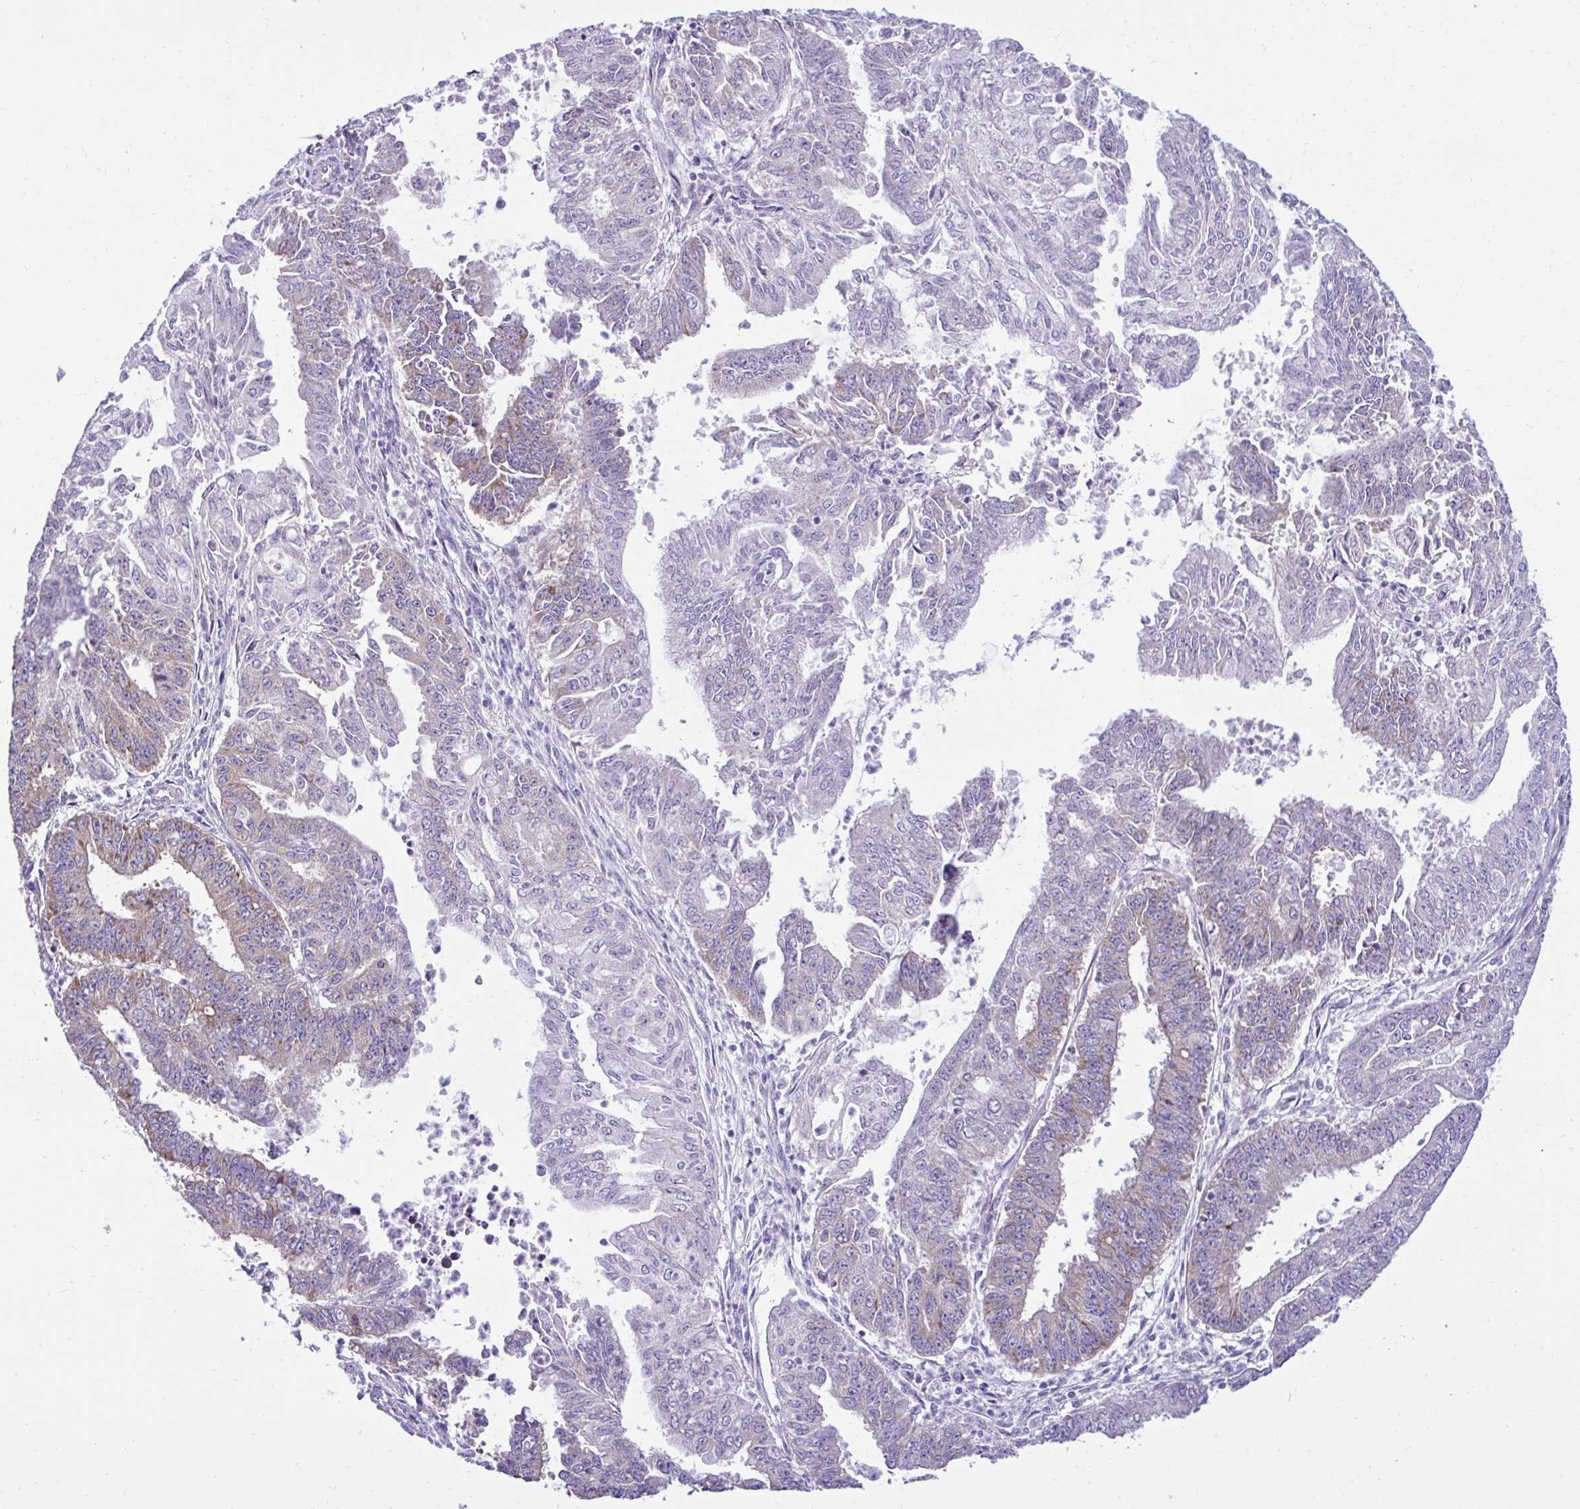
{"staining": {"intensity": "moderate", "quantity": "<25%", "location": "cytoplasmic/membranous"}, "tissue": "endometrial cancer", "cell_type": "Tumor cells", "image_type": "cancer", "snomed": [{"axis": "morphology", "description": "Adenocarcinoma, NOS"}, {"axis": "topography", "description": "Endometrium"}], "caption": "A photomicrograph of endometrial cancer stained for a protein displays moderate cytoplasmic/membranous brown staining in tumor cells. (IHC, brightfield microscopy, high magnification).", "gene": "RPL7", "patient": {"sex": "female", "age": 73}}